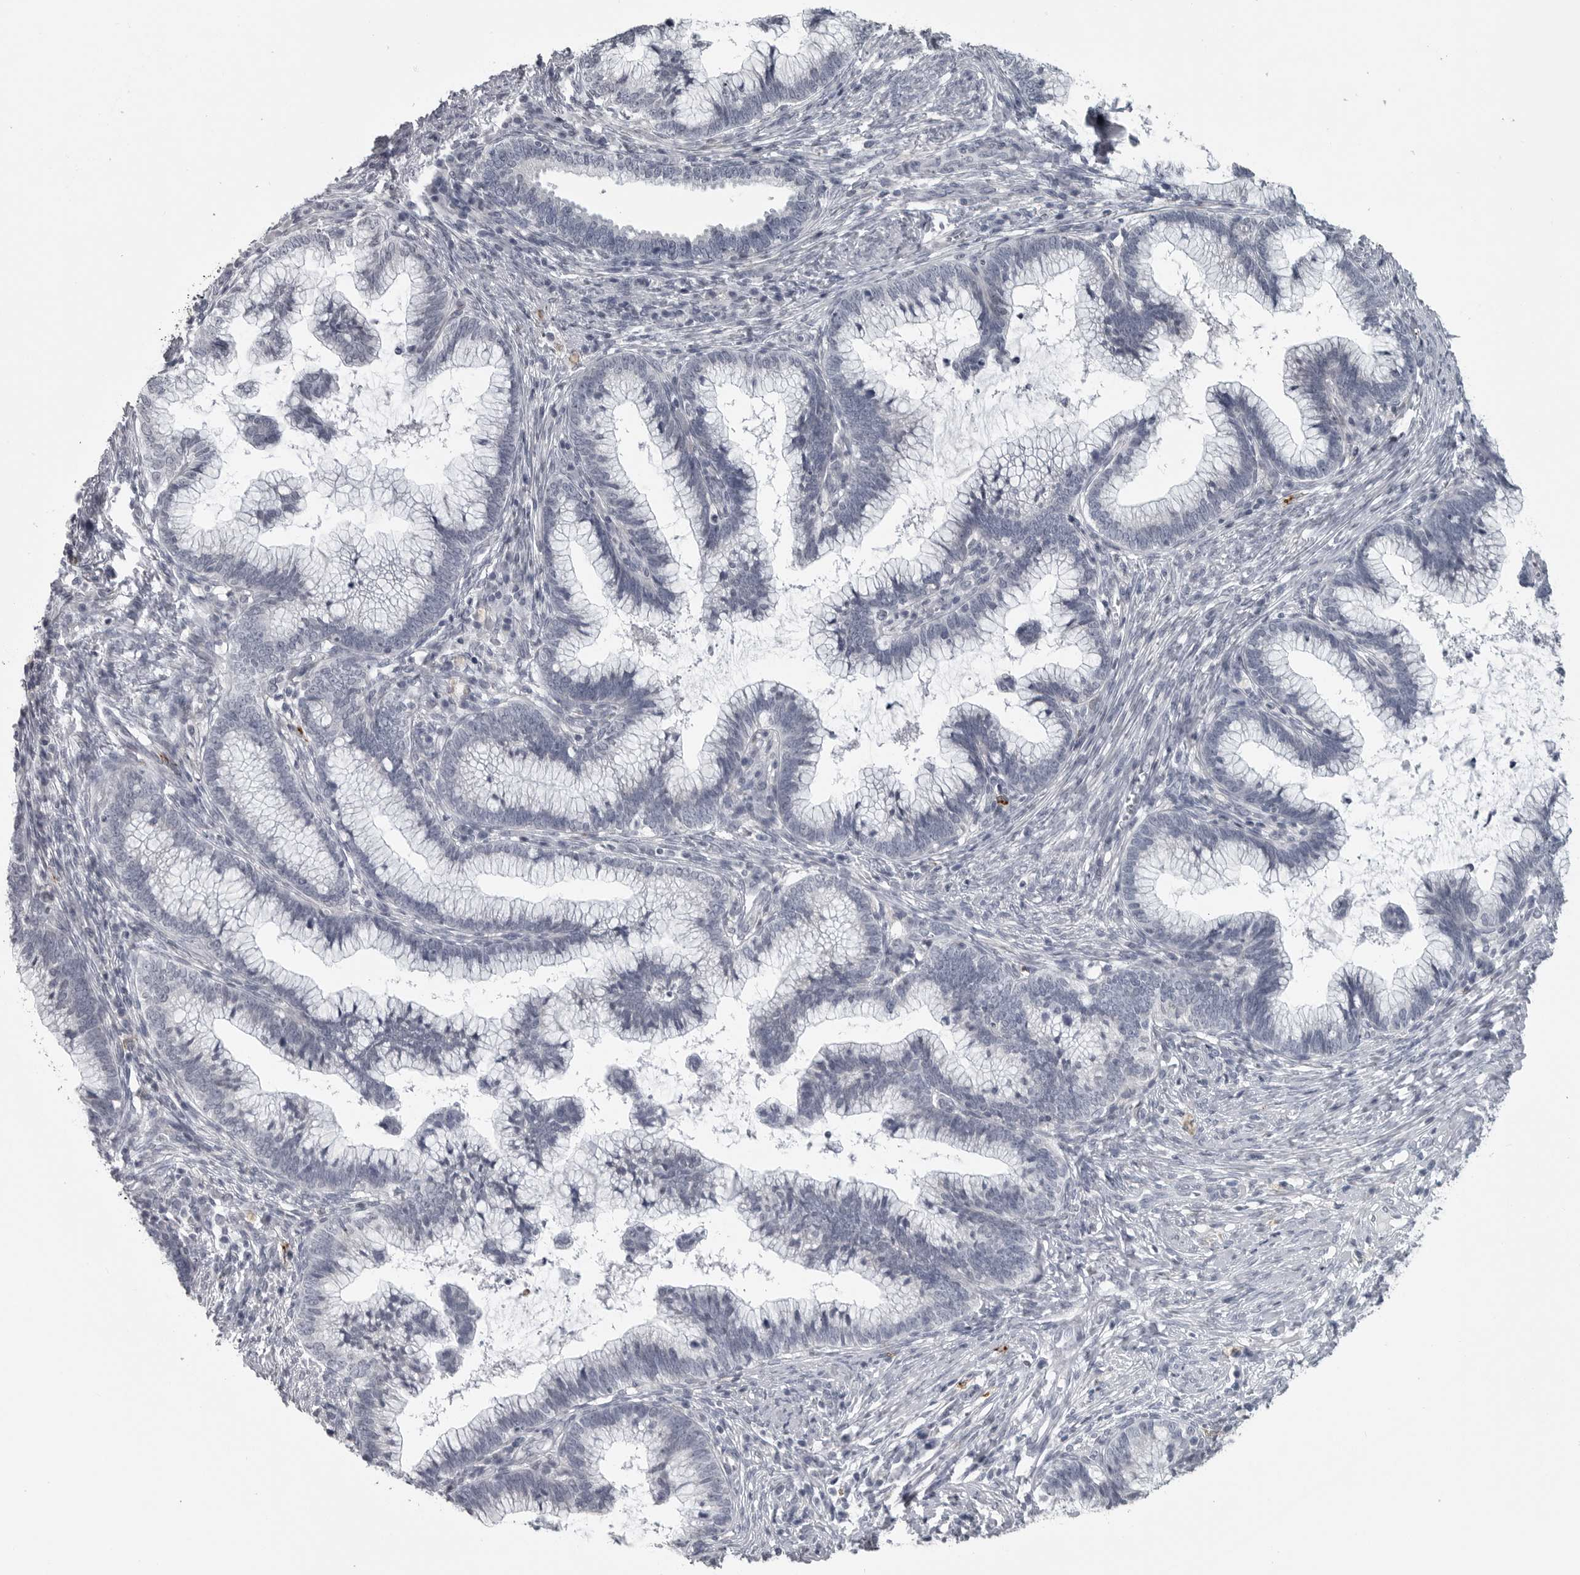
{"staining": {"intensity": "negative", "quantity": "none", "location": "none"}, "tissue": "cervical cancer", "cell_type": "Tumor cells", "image_type": "cancer", "snomed": [{"axis": "morphology", "description": "Adenocarcinoma, NOS"}, {"axis": "topography", "description": "Cervix"}], "caption": "Human cervical cancer (adenocarcinoma) stained for a protein using immunohistochemistry (IHC) displays no positivity in tumor cells.", "gene": "LYSMD1", "patient": {"sex": "female", "age": 36}}